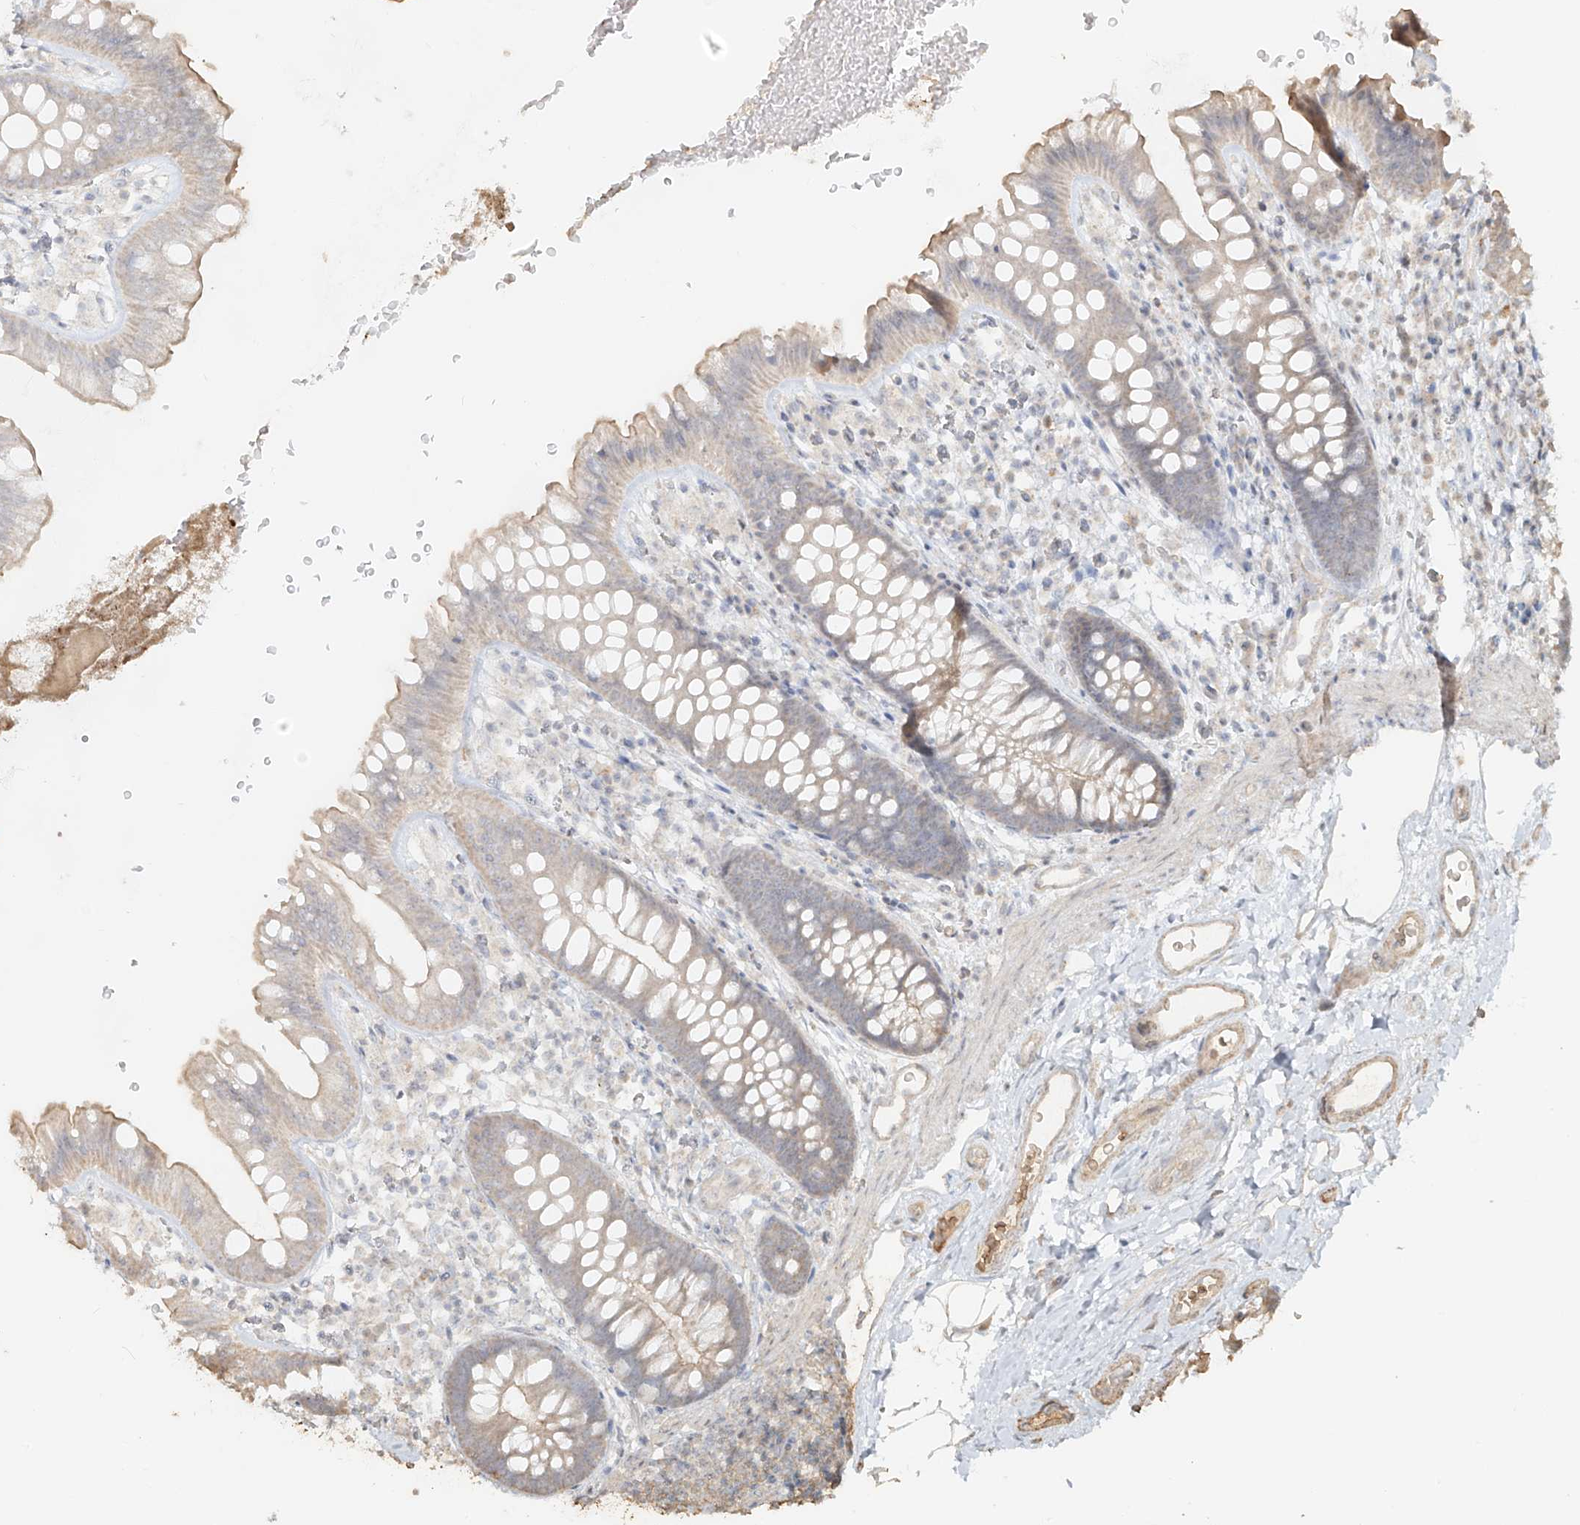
{"staining": {"intensity": "weak", "quantity": ">75%", "location": "cytoplasmic/membranous"}, "tissue": "colon", "cell_type": "Endothelial cells", "image_type": "normal", "snomed": [{"axis": "morphology", "description": "Normal tissue, NOS"}, {"axis": "topography", "description": "Colon"}], "caption": "A brown stain highlights weak cytoplasmic/membranous positivity of a protein in endothelial cells of benign colon.", "gene": "NPHS1", "patient": {"sex": "female", "age": 62}}